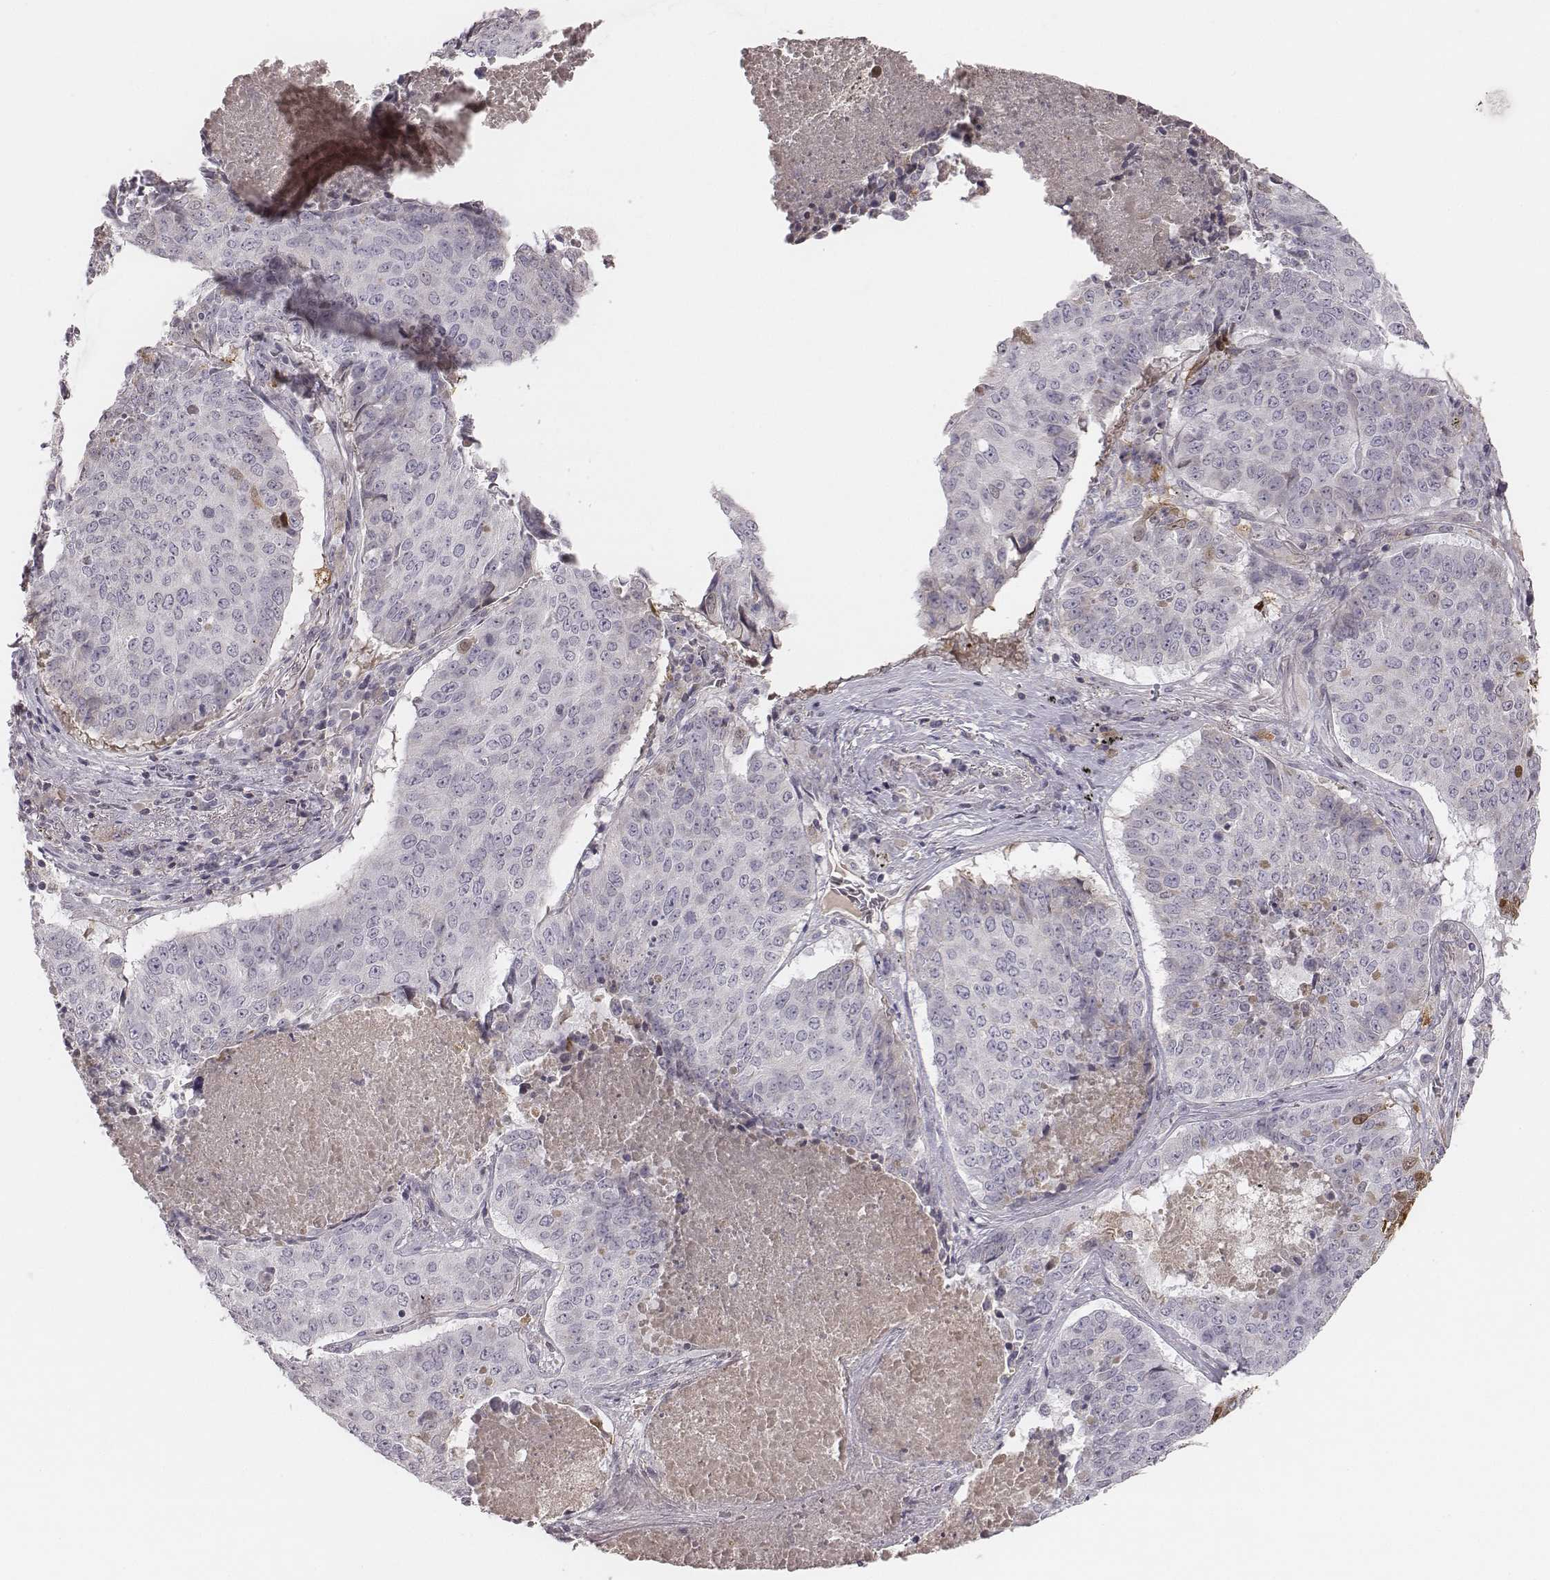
{"staining": {"intensity": "negative", "quantity": "none", "location": "none"}, "tissue": "lung cancer", "cell_type": "Tumor cells", "image_type": "cancer", "snomed": [{"axis": "morphology", "description": "Normal tissue, NOS"}, {"axis": "morphology", "description": "Squamous cell carcinoma, NOS"}, {"axis": "topography", "description": "Bronchus"}, {"axis": "topography", "description": "Lung"}], "caption": "Tumor cells are negative for protein expression in human lung cancer.", "gene": "TLX3", "patient": {"sex": "male", "age": 64}}